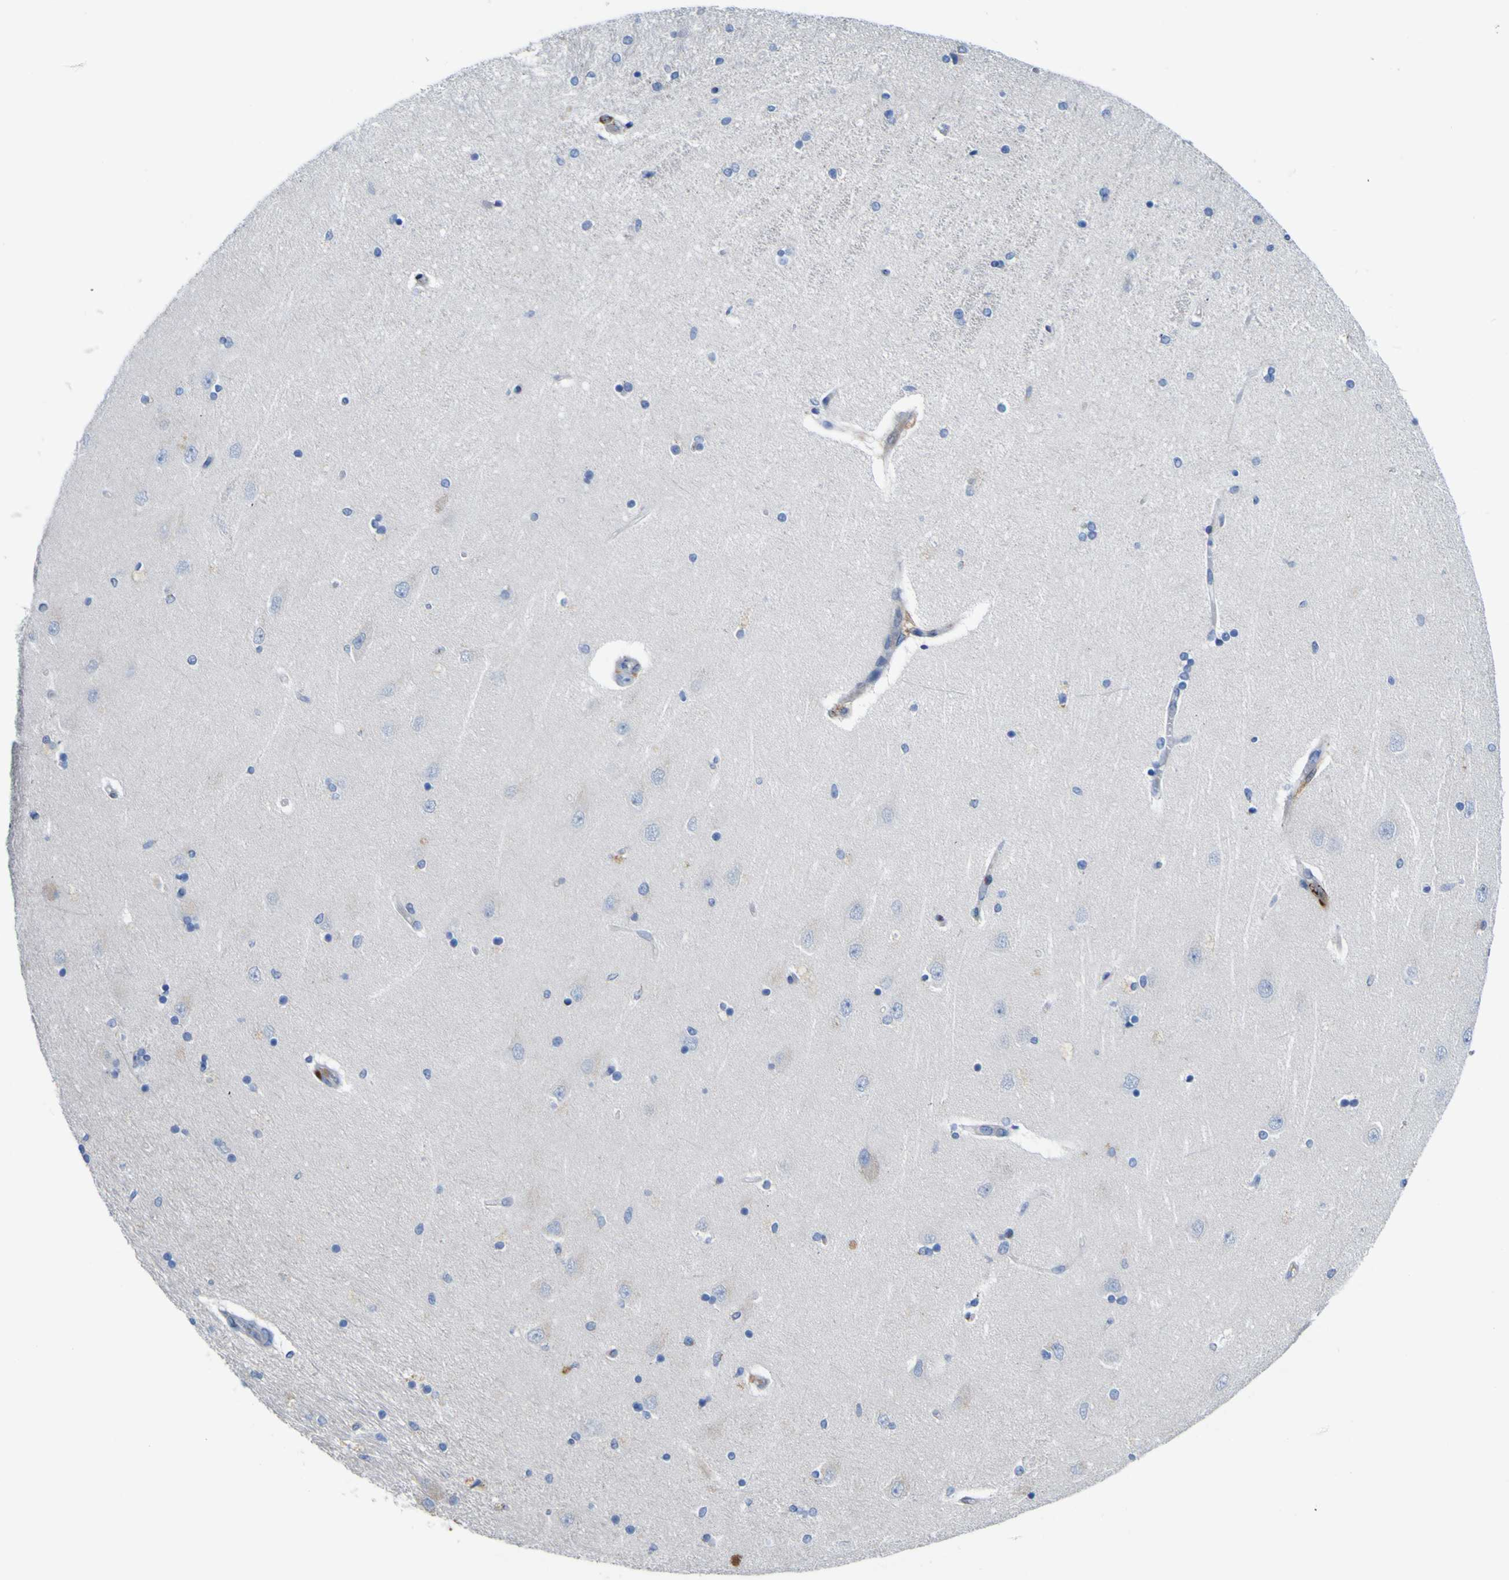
{"staining": {"intensity": "negative", "quantity": "none", "location": "none"}, "tissue": "hippocampus", "cell_type": "Glial cells", "image_type": "normal", "snomed": [{"axis": "morphology", "description": "Normal tissue, NOS"}, {"axis": "topography", "description": "Hippocampus"}], "caption": "A high-resolution photomicrograph shows immunohistochemistry (IHC) staining of normal hippocampus, which shows no significant positivity in glial cells. (Immunohistochemistry, brightfield microscopy, high magnification).", "gene": "PTPRF", "patient": {"sex": "female", "age": 54}}